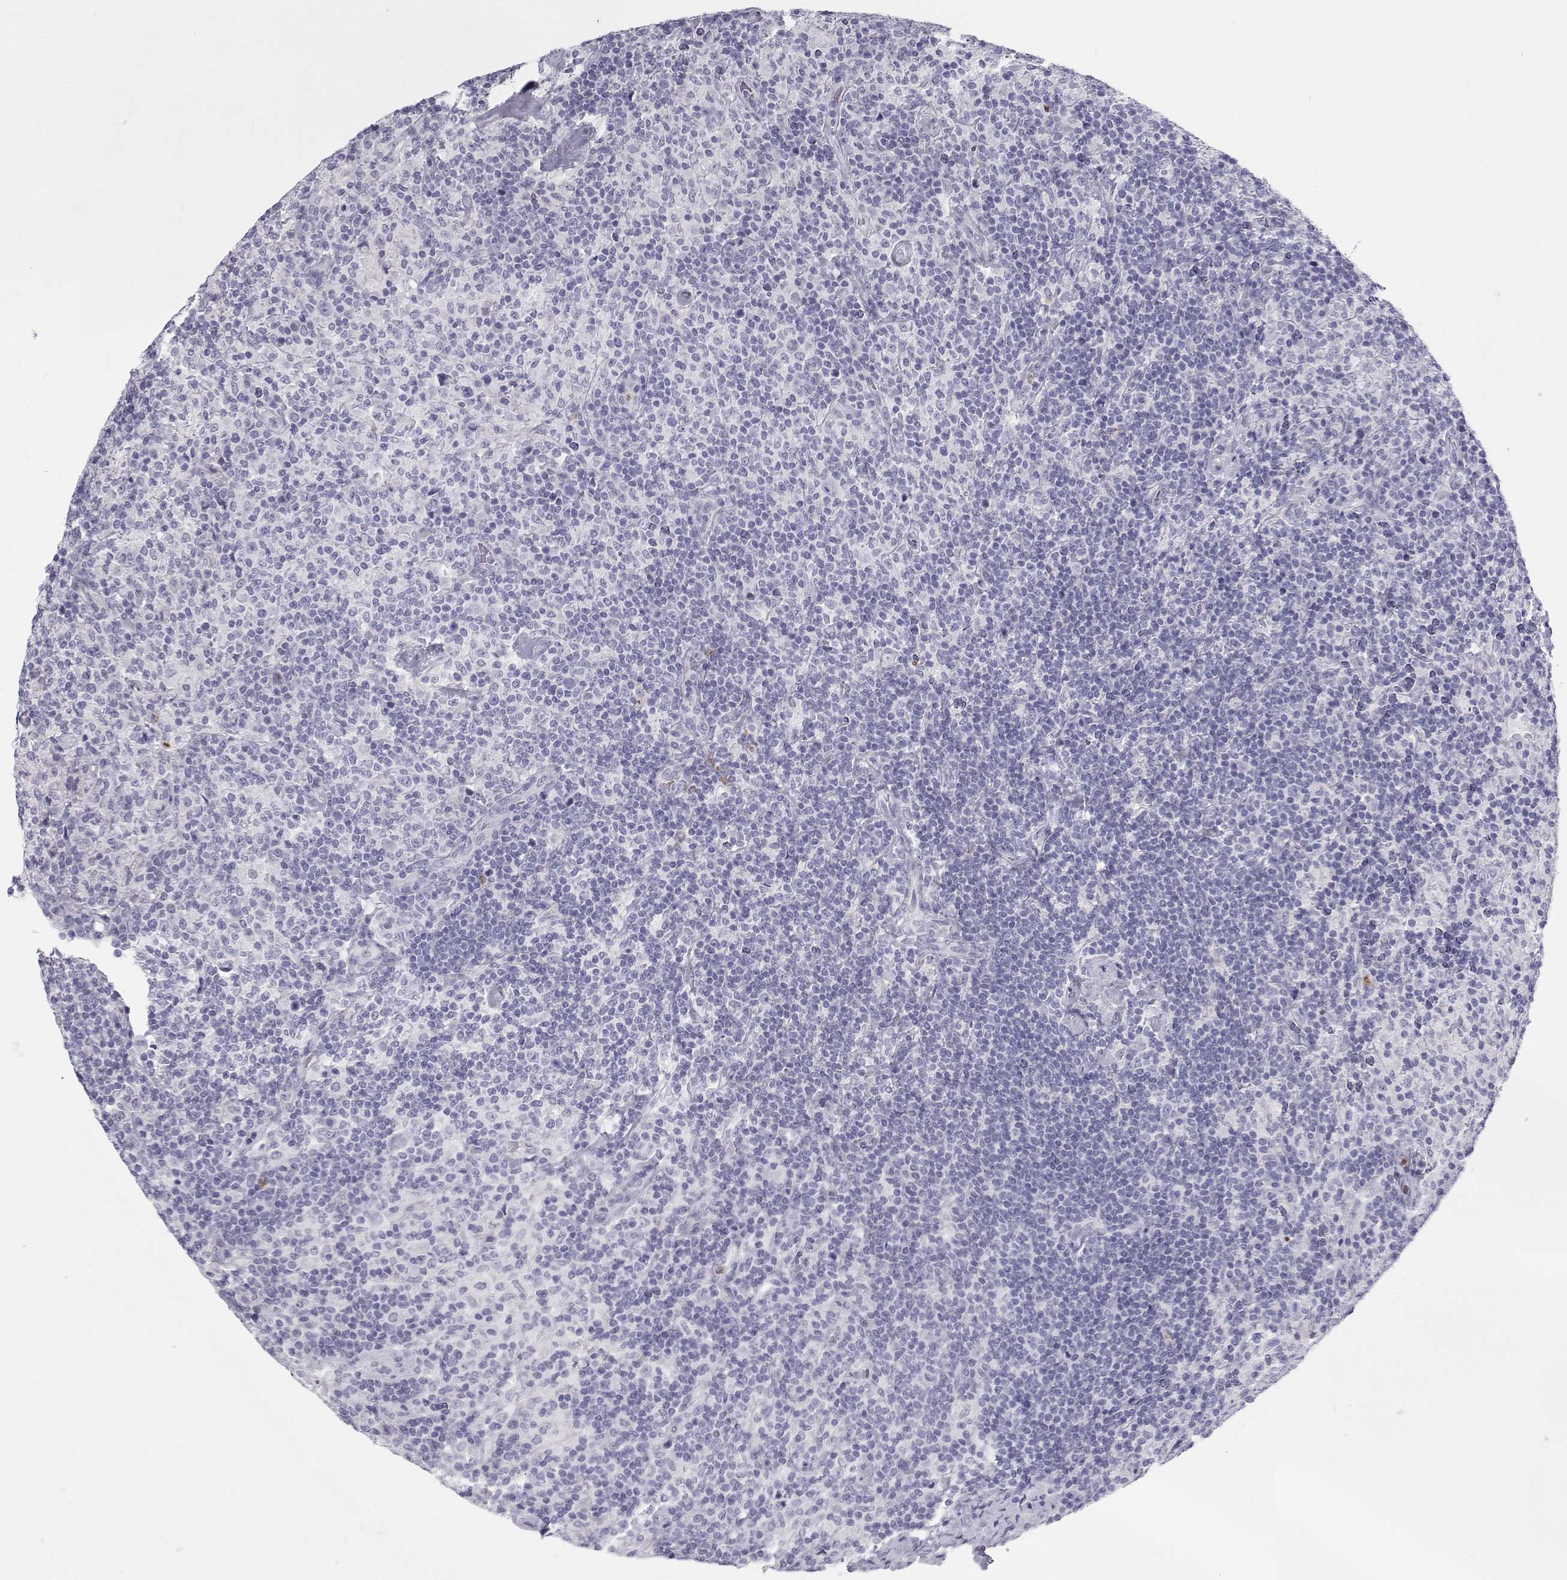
{"staining": {"intensity": "negative", "quantity": "none", "location": "none"}, "tissue": "lymphoma", "cell_type": "Tumor cells", "image_type": "cancer", "snomed": [{"axis": "morphology", "description": "Hodgkin's disease, NOS"}, {"axis": "topography", "description": "Lymph node"}], "caption": "Lymphoma stained for a protein using immunohistochemistry reveals no expression tumor cells.", "gene": "SFTPB", "patient": {"sex": "male", "age": 70}}